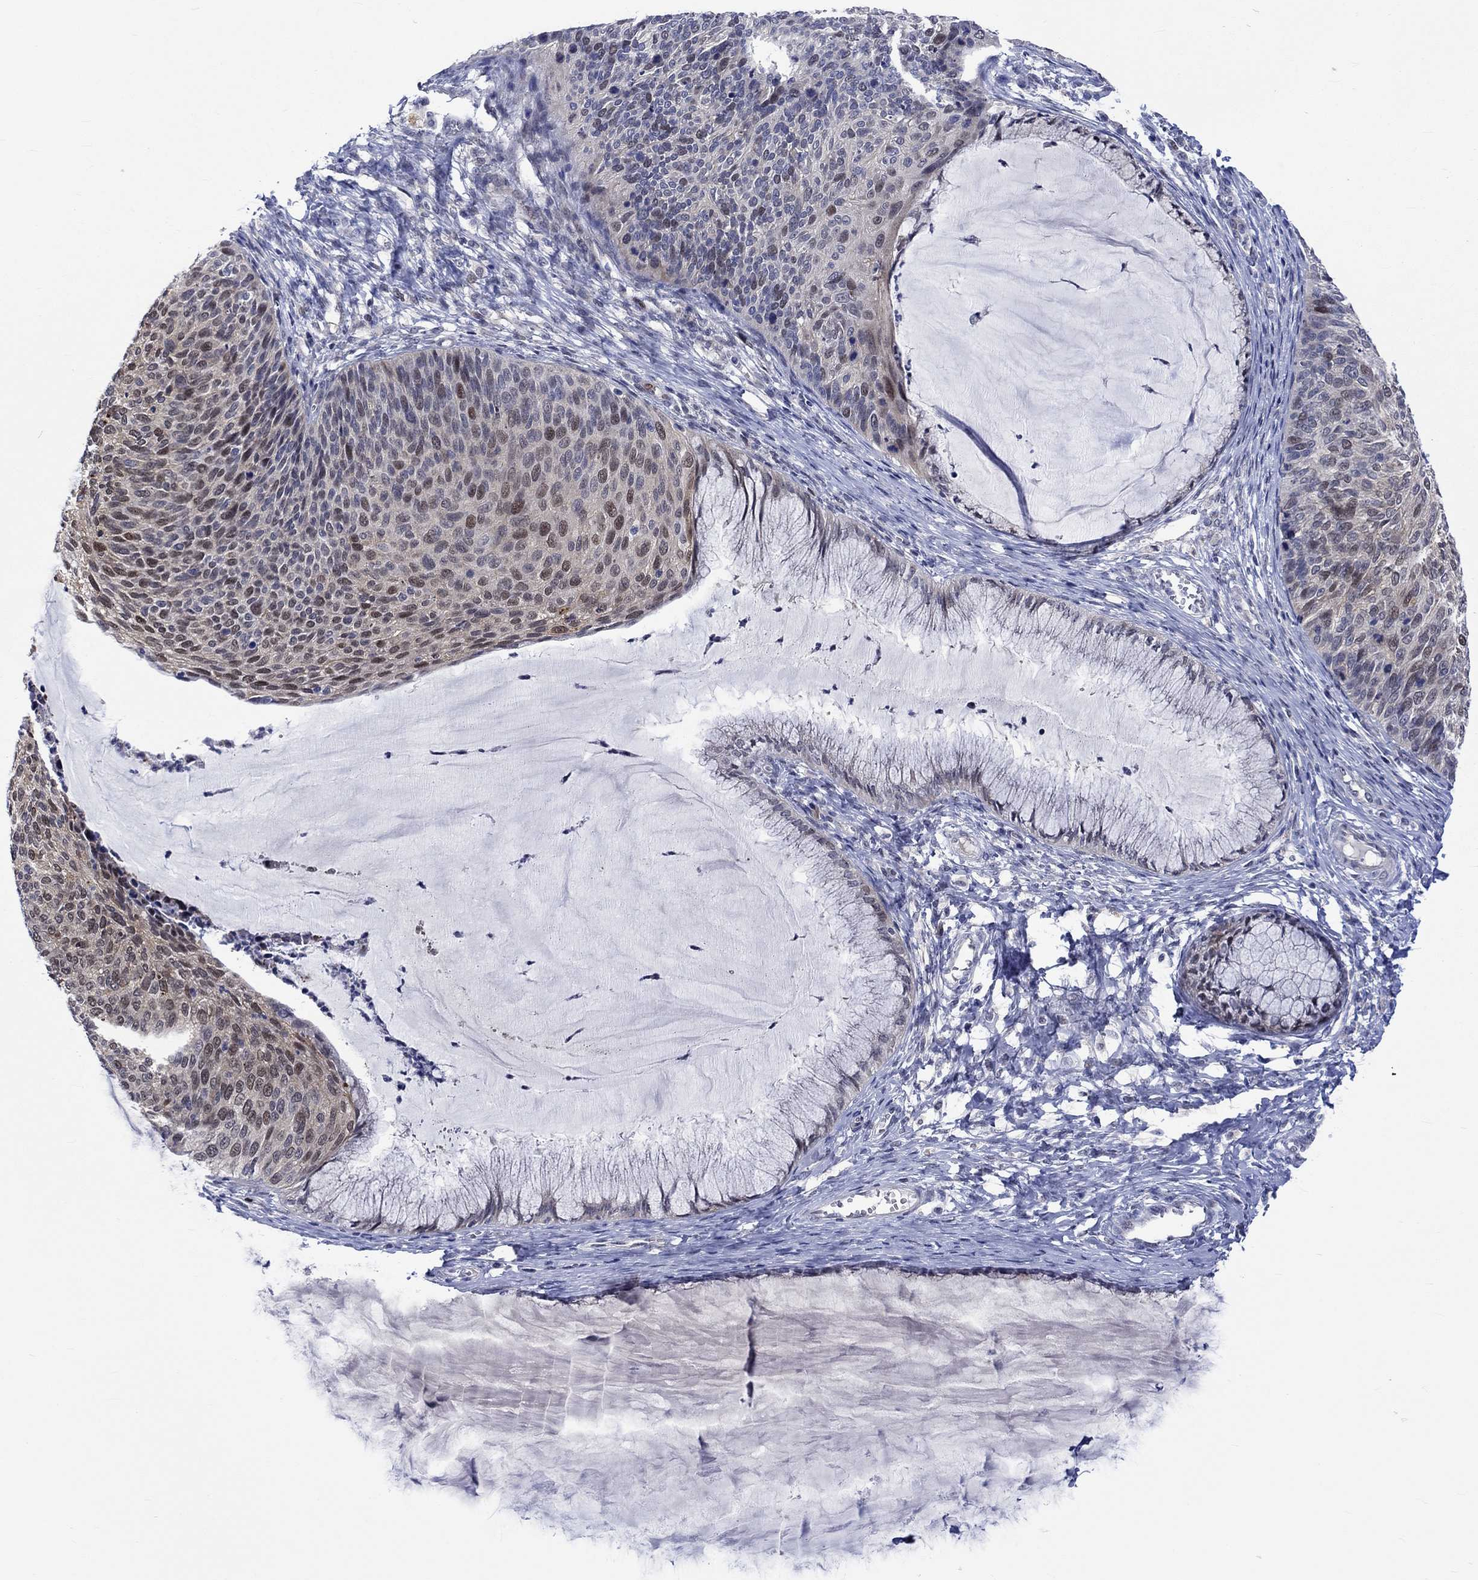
{"staining": {"intensity": "moderate", "quantity": "<25%", "location": "nuclear"}, "tissue": "cervical cancer", "cell_type": "Tumor cells", "image_type": "cancer", "snomed": [{"axis": "morphology", "description": "Squamous cell carcinoma, NOS"}, {"axis": "topography", "description": "Cervix"}], "caption": "This image reveals IHC staining of cervical squamous cell carcinoma, with low moderate nuclear positivity in approximately <25% of tumor cells.", "gene": "E2F8", "patient": {"sex": "female", "age": 36}}